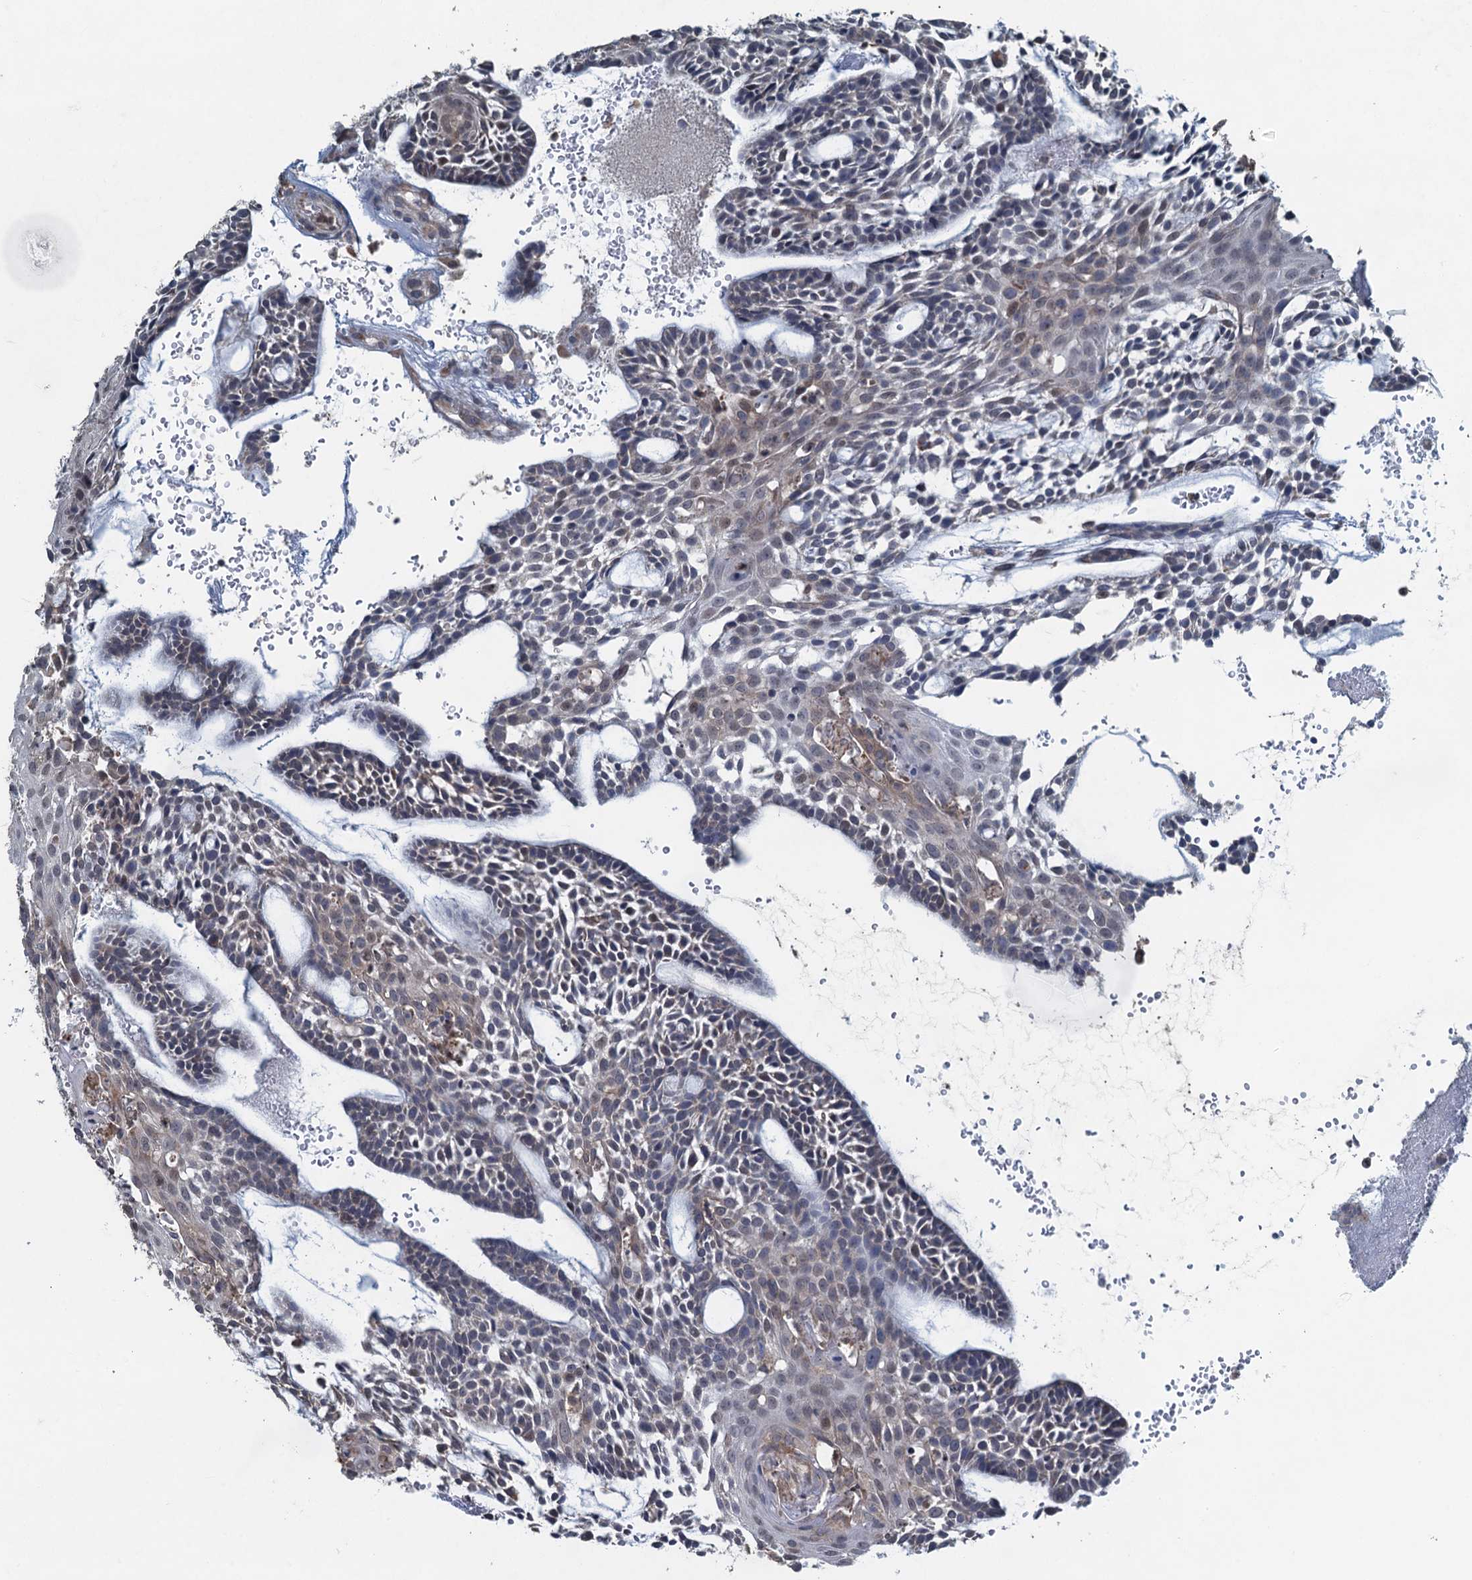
{"staining": {"intensity": "negative", "quantity": "none", "location": "none"}, "tissue": "head and neck cancer", "cell_type": "Tumor cells", "image_type": "cancer", "snomed": [{"axis": "morphology", "description": "Adenocarcinoma, NOS"}, {"axis": "topography", "description": "Subcutis"}, {"axis": "topography", "description": "Head-Neck"}], "caption": "The histopathology image displays no significant positivity in tumor cells of head and neck cancer. (DAB immunohistochemistry with hematoxylin counter stain).", "gene": "TEX35", "patient": {"sex": "female", "age": 73}}